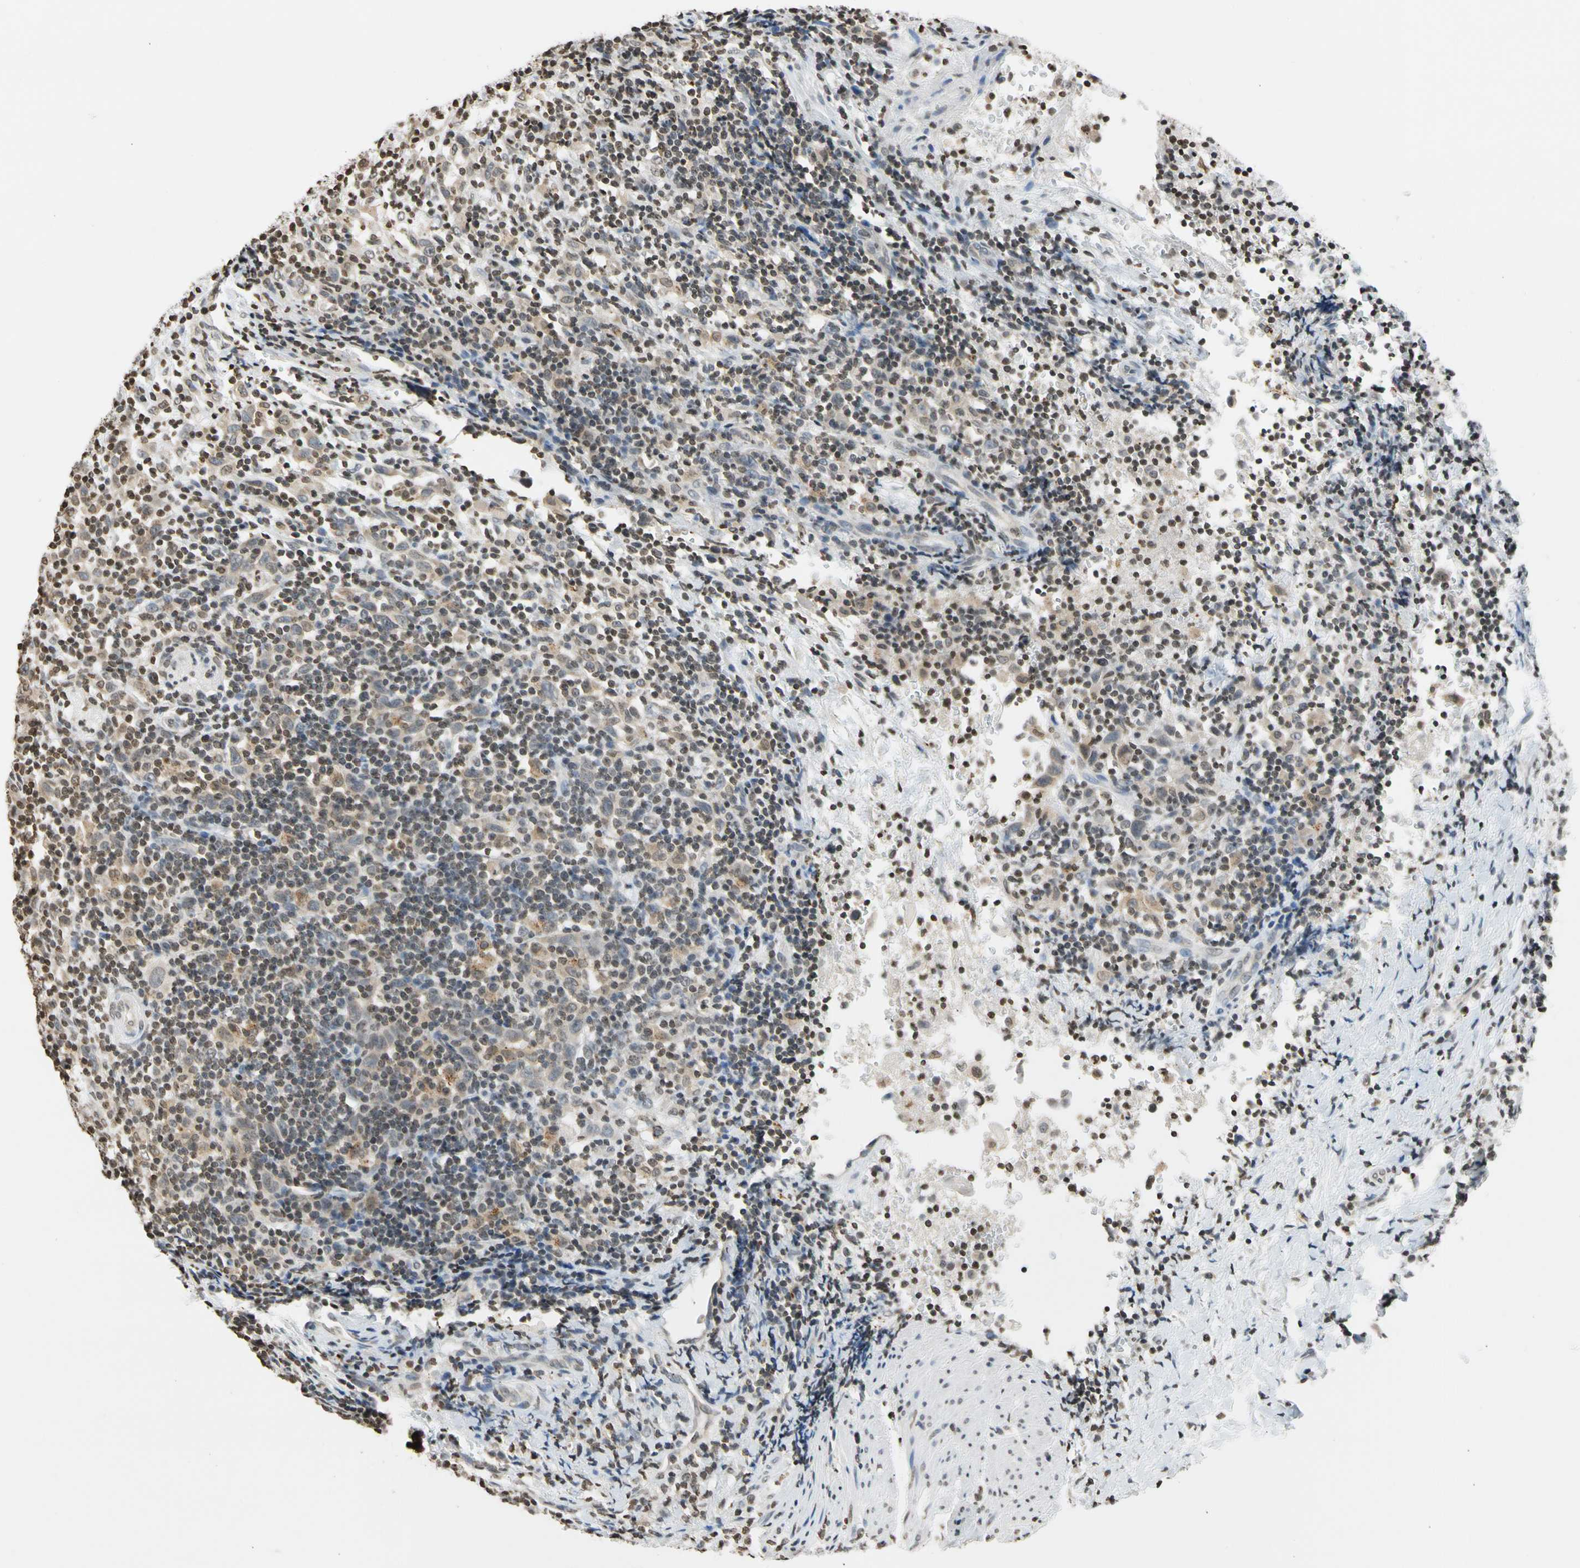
{"staining": {"intensity": "weak", "quantity": "25%-75%", "location": "cytoplasmic/membranous,nuclear"}, "tissue": "urothelial cancer", "cell_type": "Tumor cells", "image_type": "cancer", "snomed": [{"axis": "morphology", "description": "Urothelial carcinoma, High grade"}, {"axis": "topography", "description": "Urinary bladder"}], "caption": "Human urothelial cancer stained for a protein (brown) demonstrates weak cytoplasmic/membranous and nuclear positive expression in approximately 25%-75% of tumor cells.", "gene": "GPX4", "patient": {"sex": "male", "age": 61}}